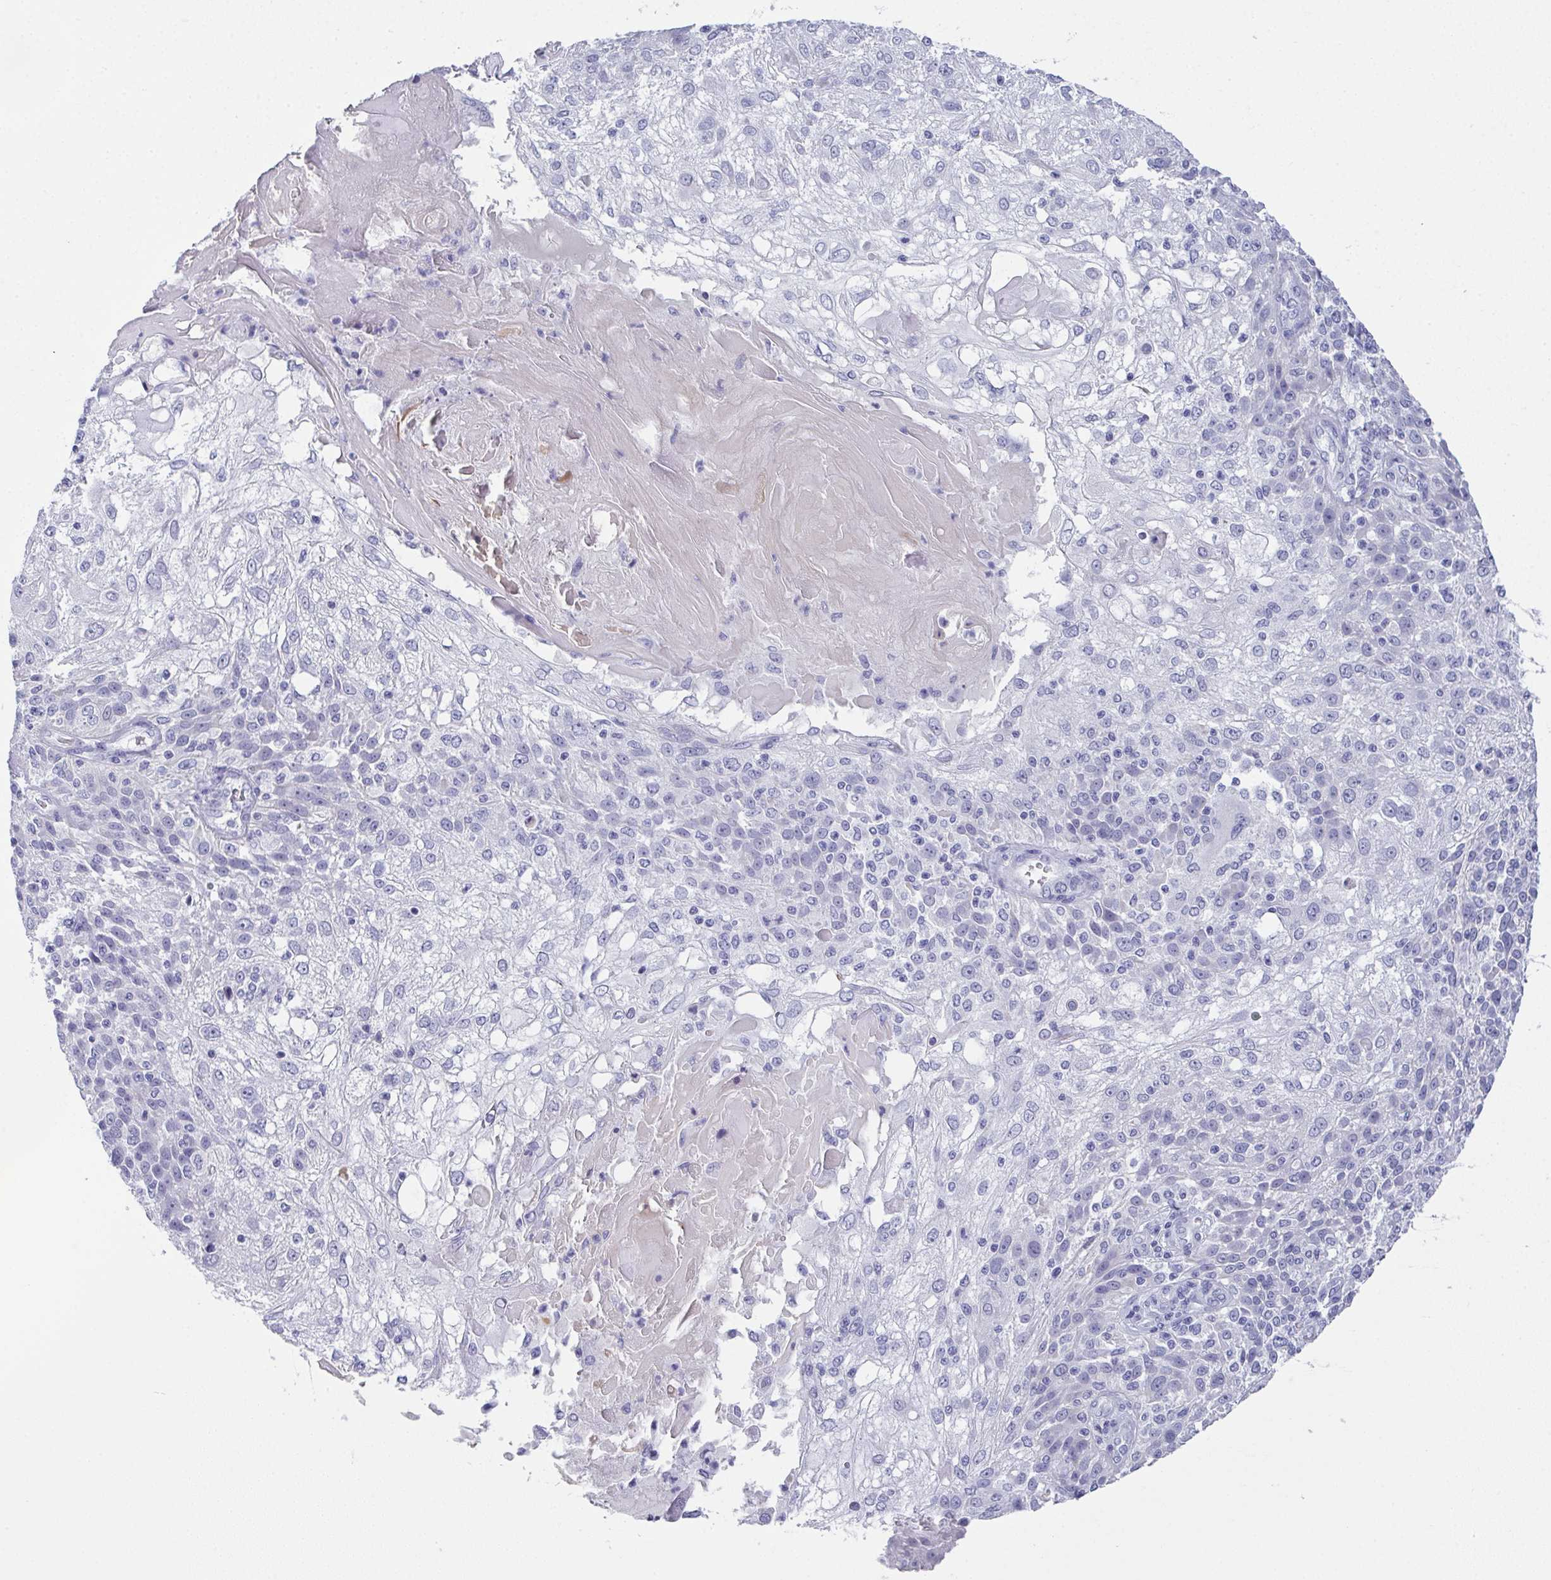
{"staining": {"intensity": "negative", "quantity": "none", "location": "none"}, "tissue": "skin cancer", "cell_type": "Tumor cells", "image_type": "cancer", "snomed": [{"axis": "morphology", "description": "Normal tissue, NOS"}, {"axis": "morphology", "description": "Squamous cell carcinoma, NOS"}, {"axis": "topography", "description": "Skin"}], "caption": "A histopathology image of skin cancer (squamous cell carcinoma) stained for a protein reveals no brown staining in tumor cells.", "gene": "SLC36A2", "patient": {"sex": "female", "age": 83}}